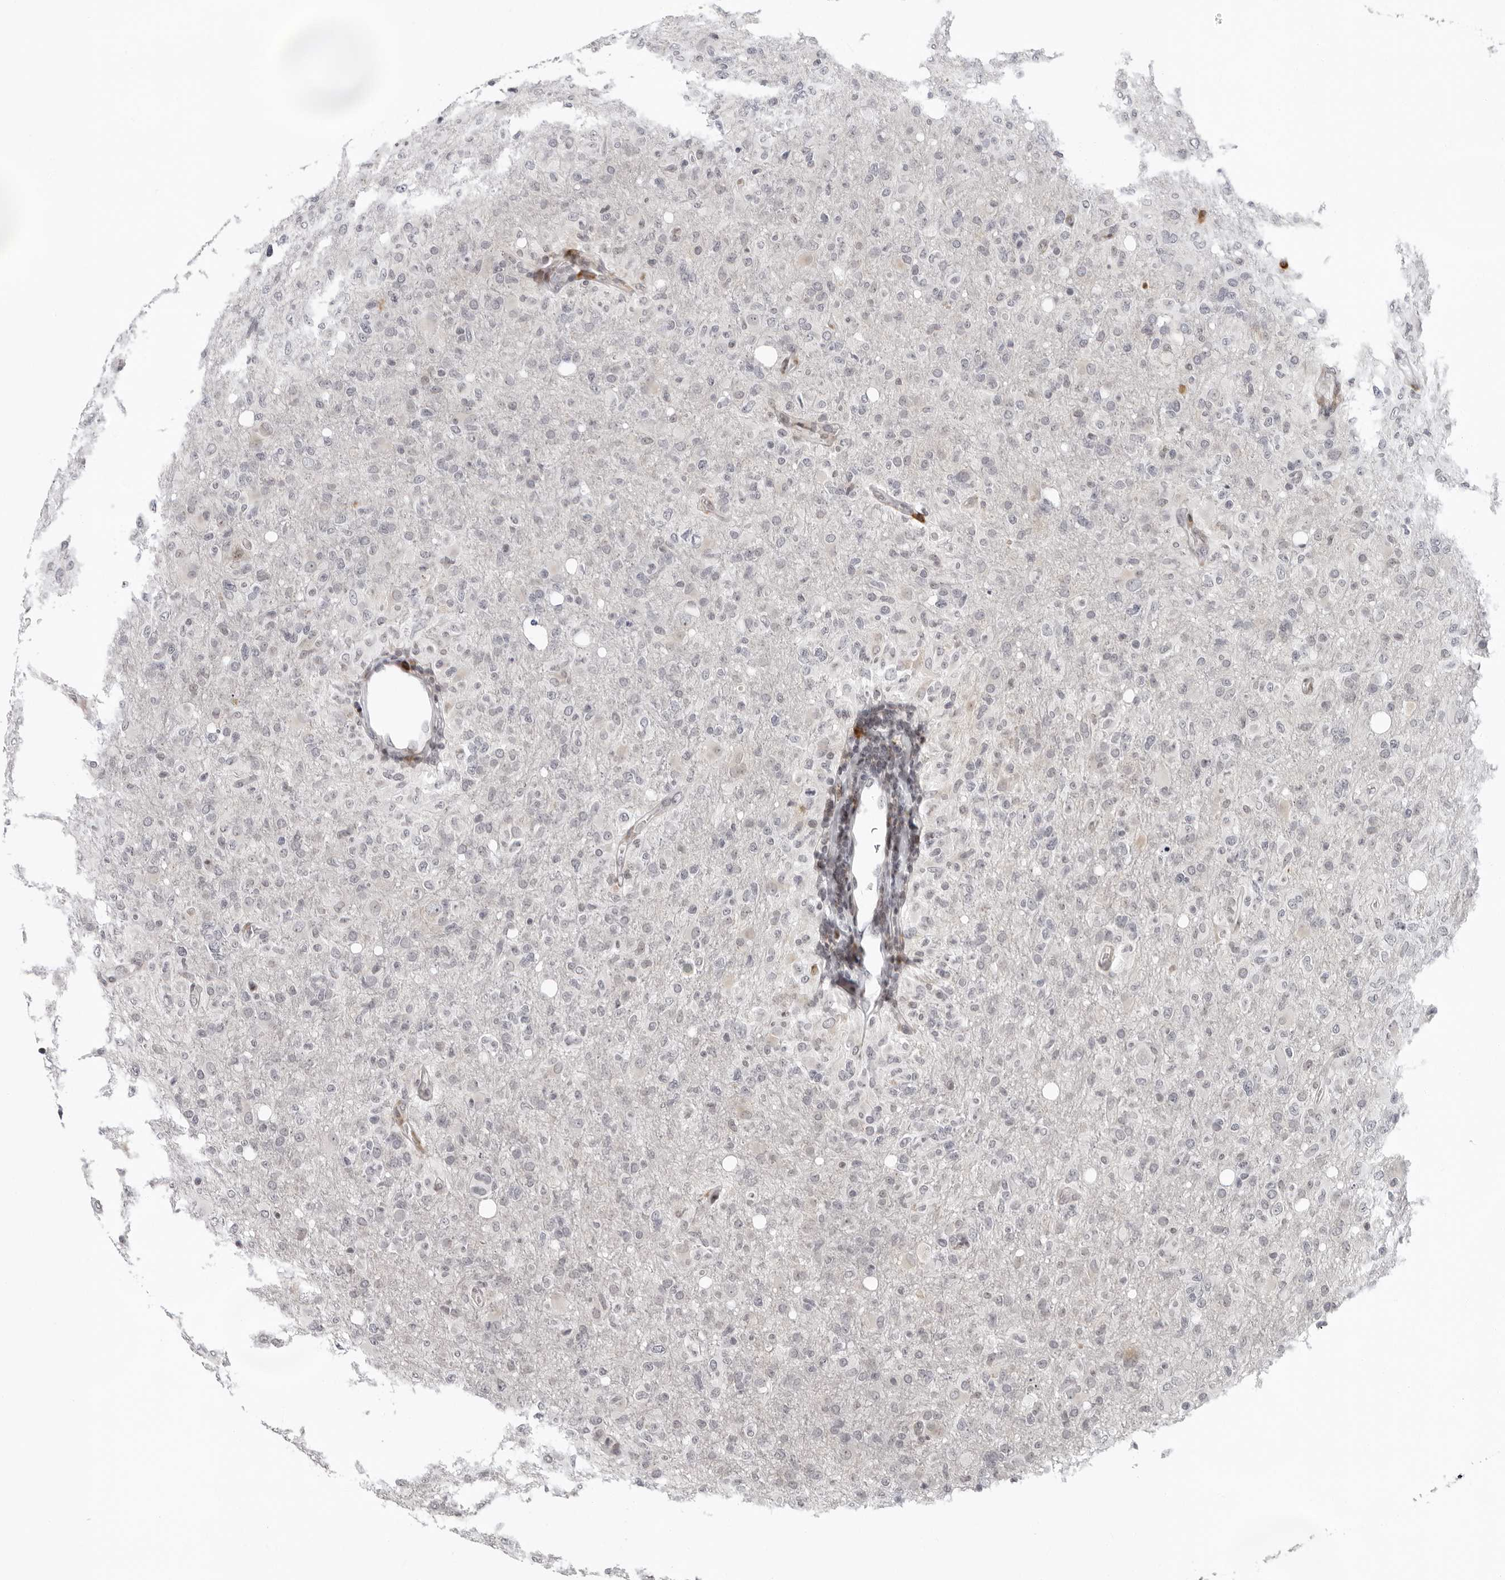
{"staining": {"intensity": "negative", "quantity": "none", "location": "none"}, "tissue": "glioma", "cell_type": "Tumor cells", "image_type": "cancer", "snomed": [{"axis": "morphology", "description": "Glioma, malignant, High grade"}, {"axis": "topography", "description": "Brain"}], "caption": "Immunohistochemistry (IHC) image of neoplastic tissue: malignant glioma (high-grade) stained with DAB (3,3'-diaminobenzidine) displays no significant protein expression in tumor cells.", "gene": "PIP4K2C", "patient": {"sex": "female", "age": 57}}